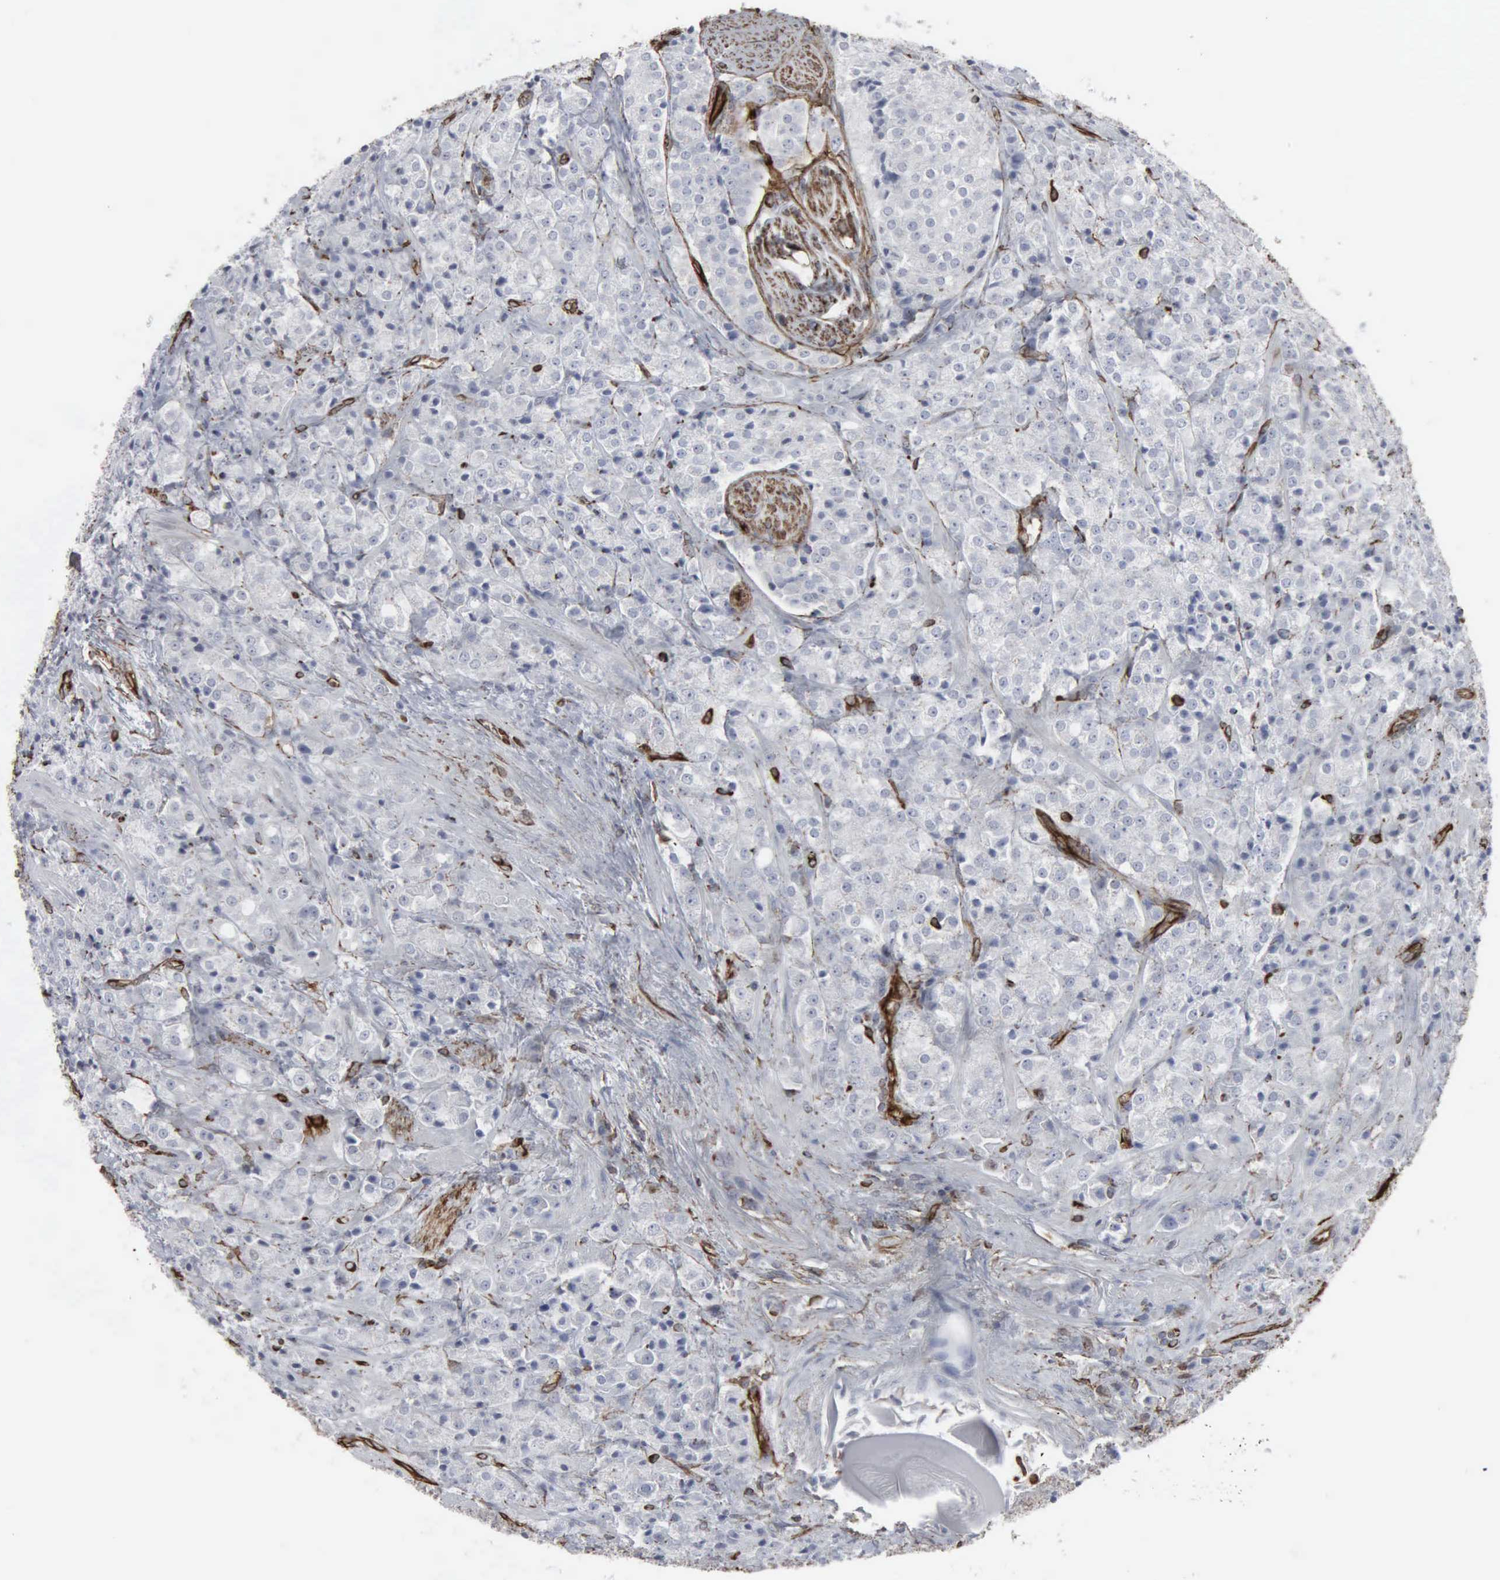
{"staining": {"intensity": "weak", "quantity": "<25%", "location": "nuclear"}, "tissue": "prostate cancer", "cell_type": "Tumor cells", "image_type": "cancer", "snomed": [{"axis": "morphology", "description": "Adenocarcinoma, Medium grade"}, {"axis": "topography", "description": "Prostate"}], "caption": "Tumor cells are negative for protein expression in human prostate adenocarcinoma (medium-grade).", "gene": "CCNE1", "patient": {"sex": "male", "age": 70}}